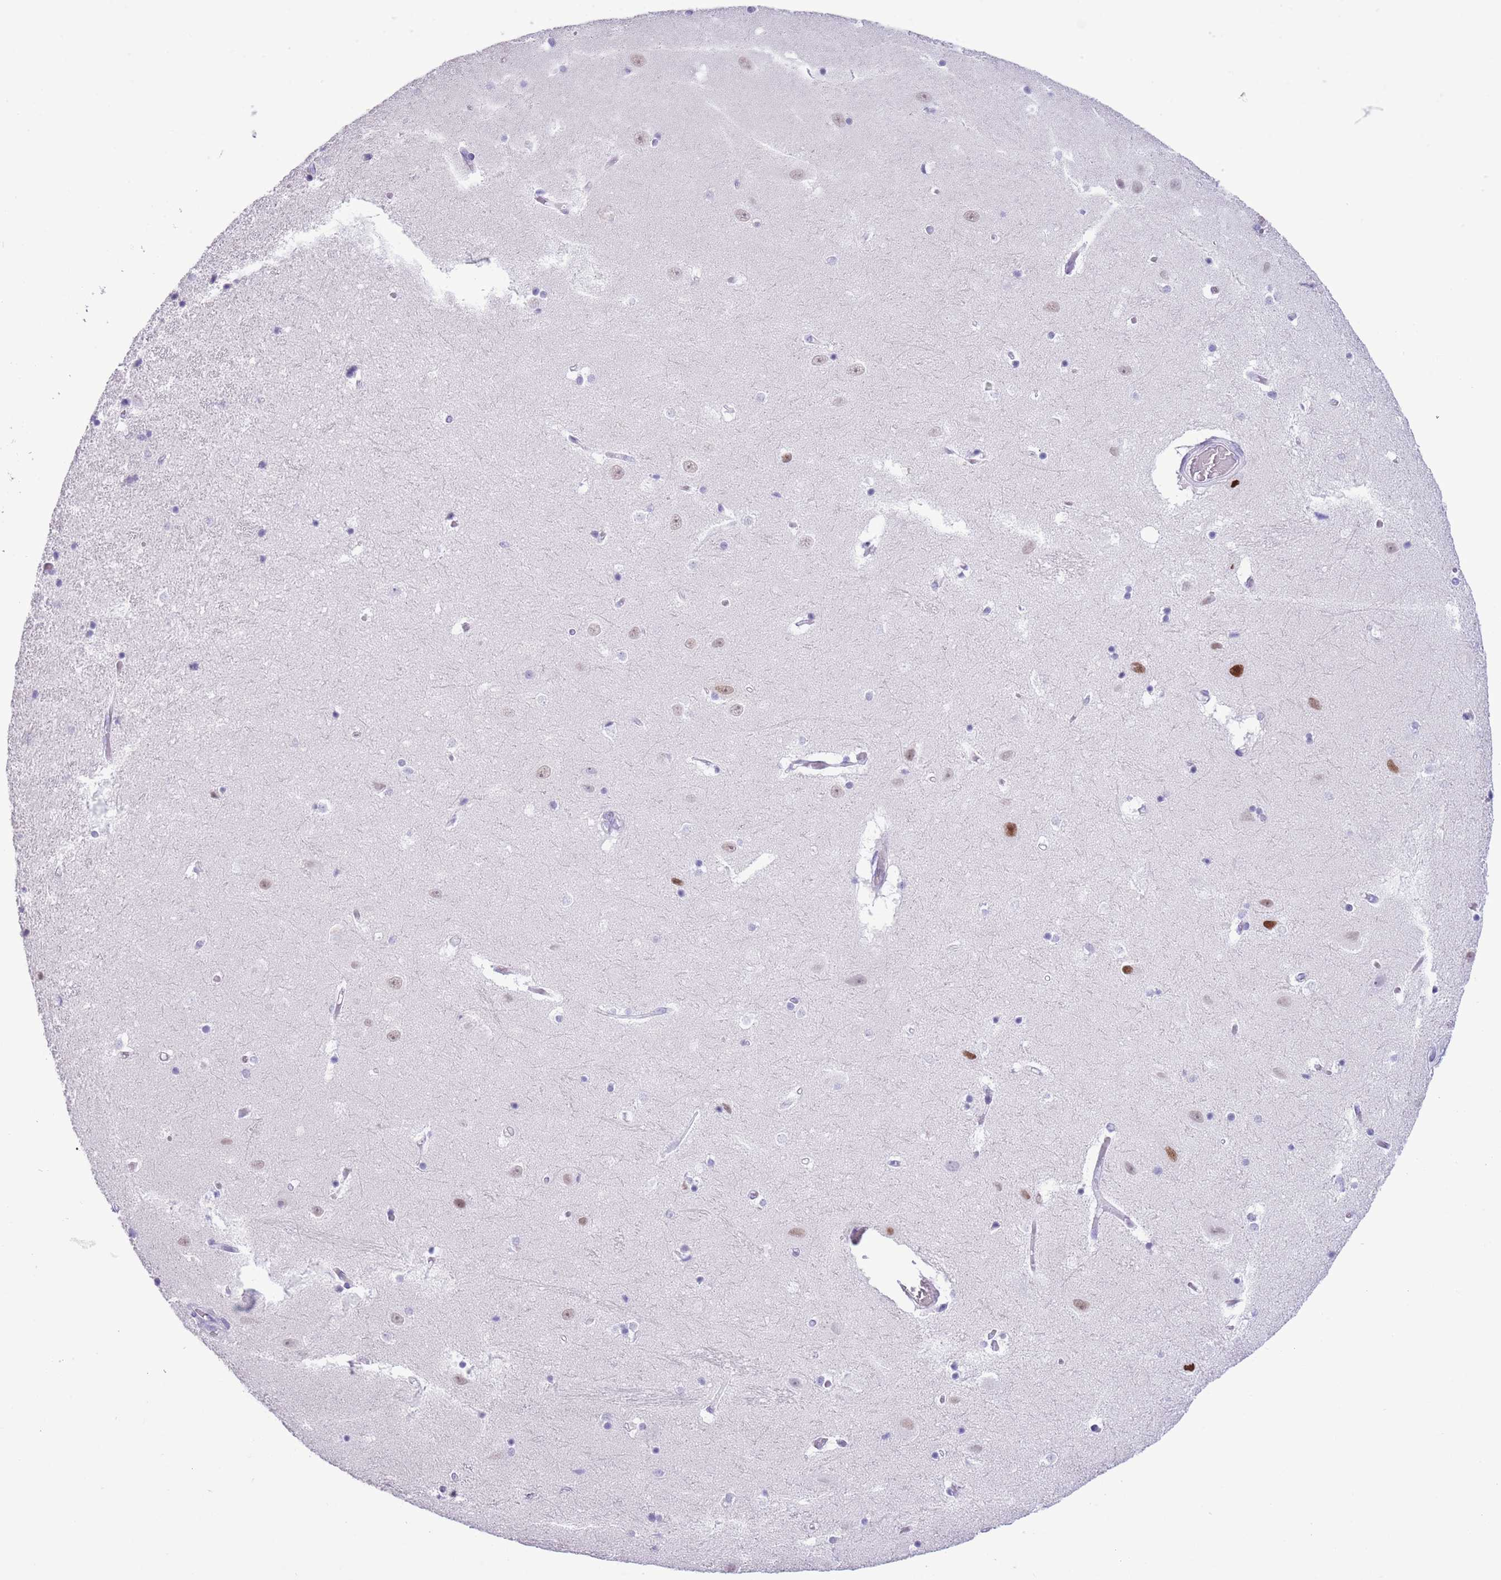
{"staining": {"intensity": "negative", "quantity": "none", "location": "none"}, "tissue": "hippocampus", "cell_type": "Glial cells", "image_type": "normal", "snomed": [{"axis": "morphology", "description": "Normal tissue, NOS"}, {"axis": "topography", "description": "Hippocampus"}], "caption": "An IHC micrograph of unremarkable hippocampus is shown. There is no staining in glial cells of hippocampus.", "gene": "BCL11B", "patient": {"sex": "female", "age": 52}}